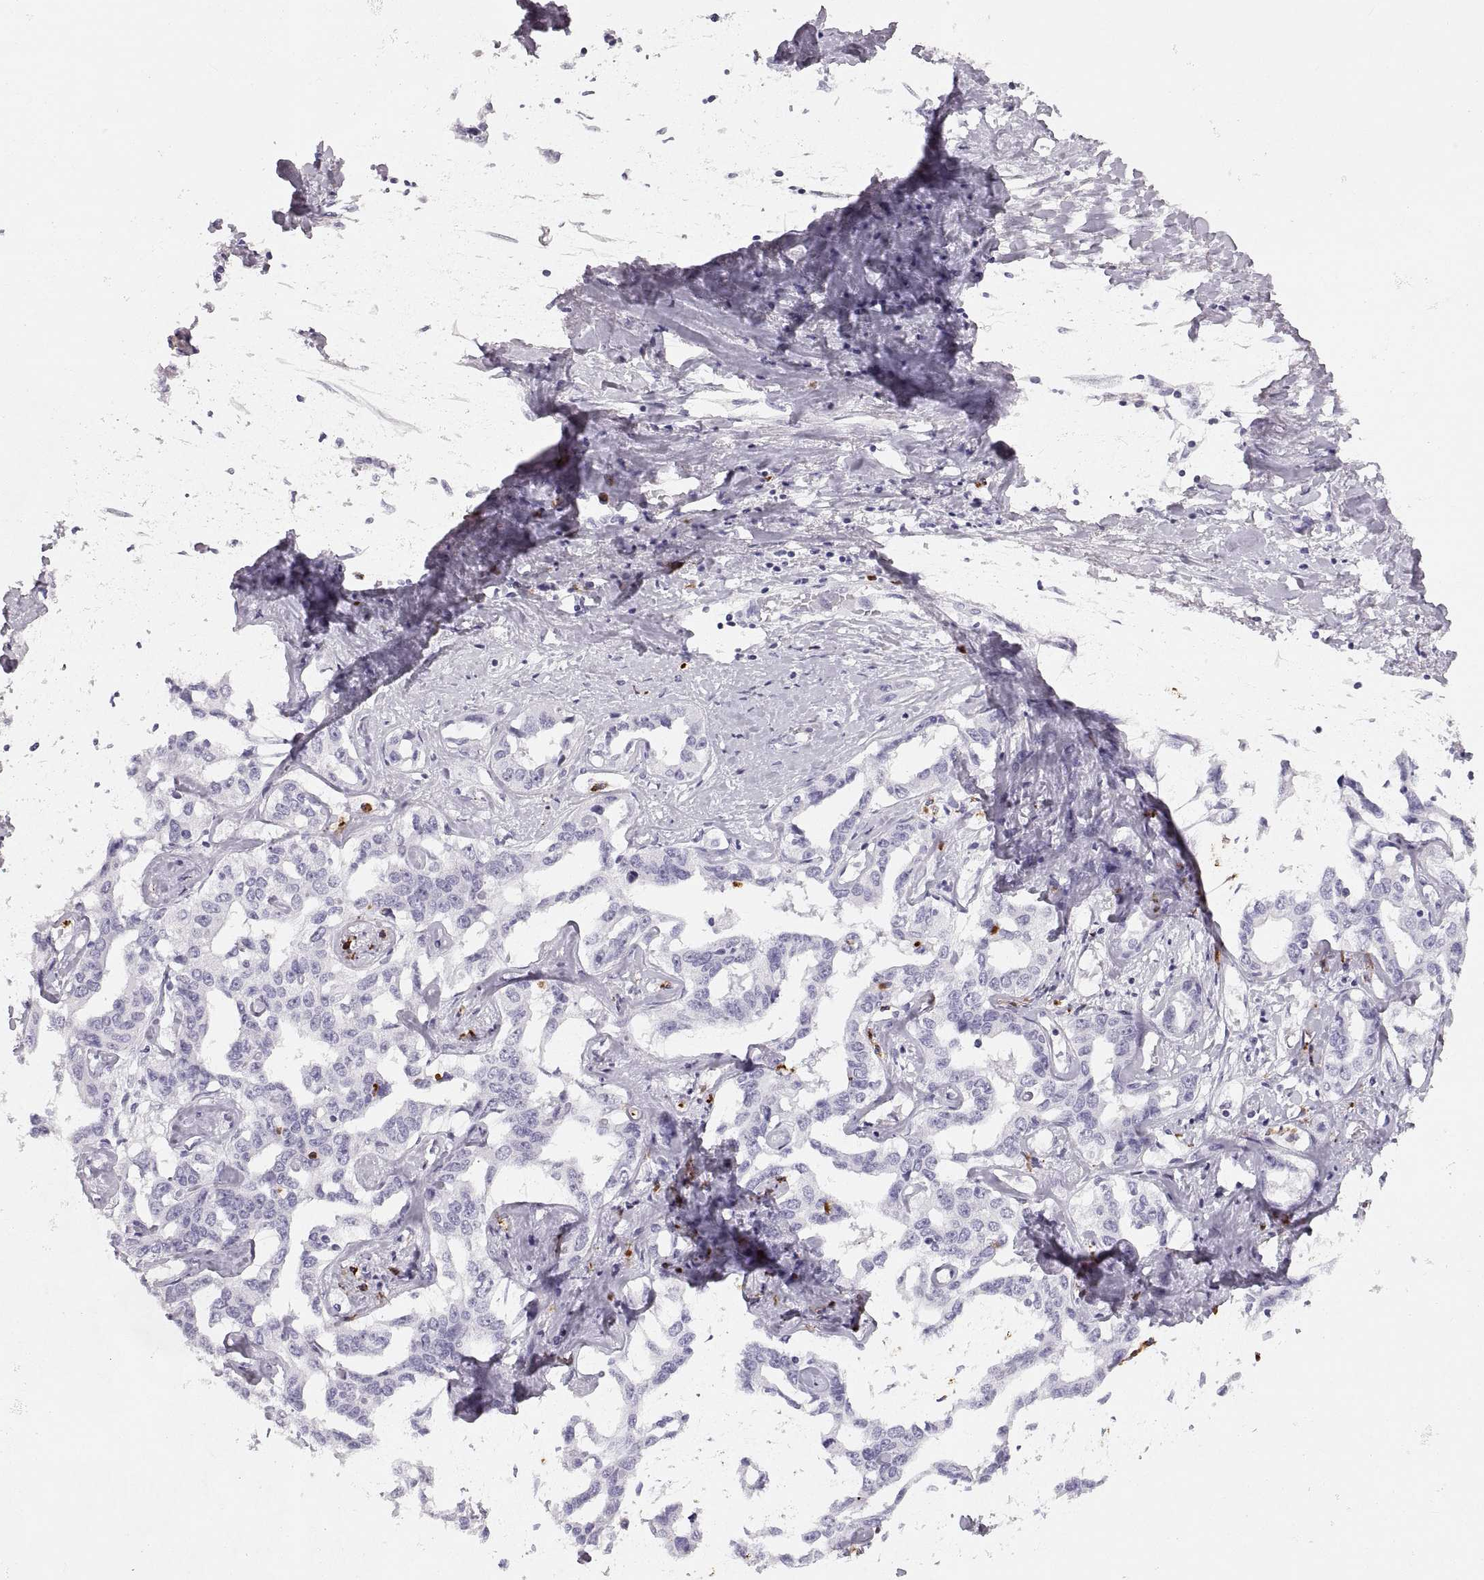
{"staining": {"intensity": "negative", "quantity": "none", "location": "none"}, "tissue": "liver cancer", "cell_type": "Tumor cells", "image_type": "cancer", "snomed": [{"axis": "morphology", "description": "Cholangiocarcinoma"}, {"axis": "topography", "description": "Liver"}], "caption": "The histopathology image exhibits no significant expression in tumor cells of cholangiocarcinoma (liver). (DAB immunohistochemistry visualized using brightfield microscopy, high magnification).", "gene": "MILR1", "patient": {"sex": "male", "age": 59}}